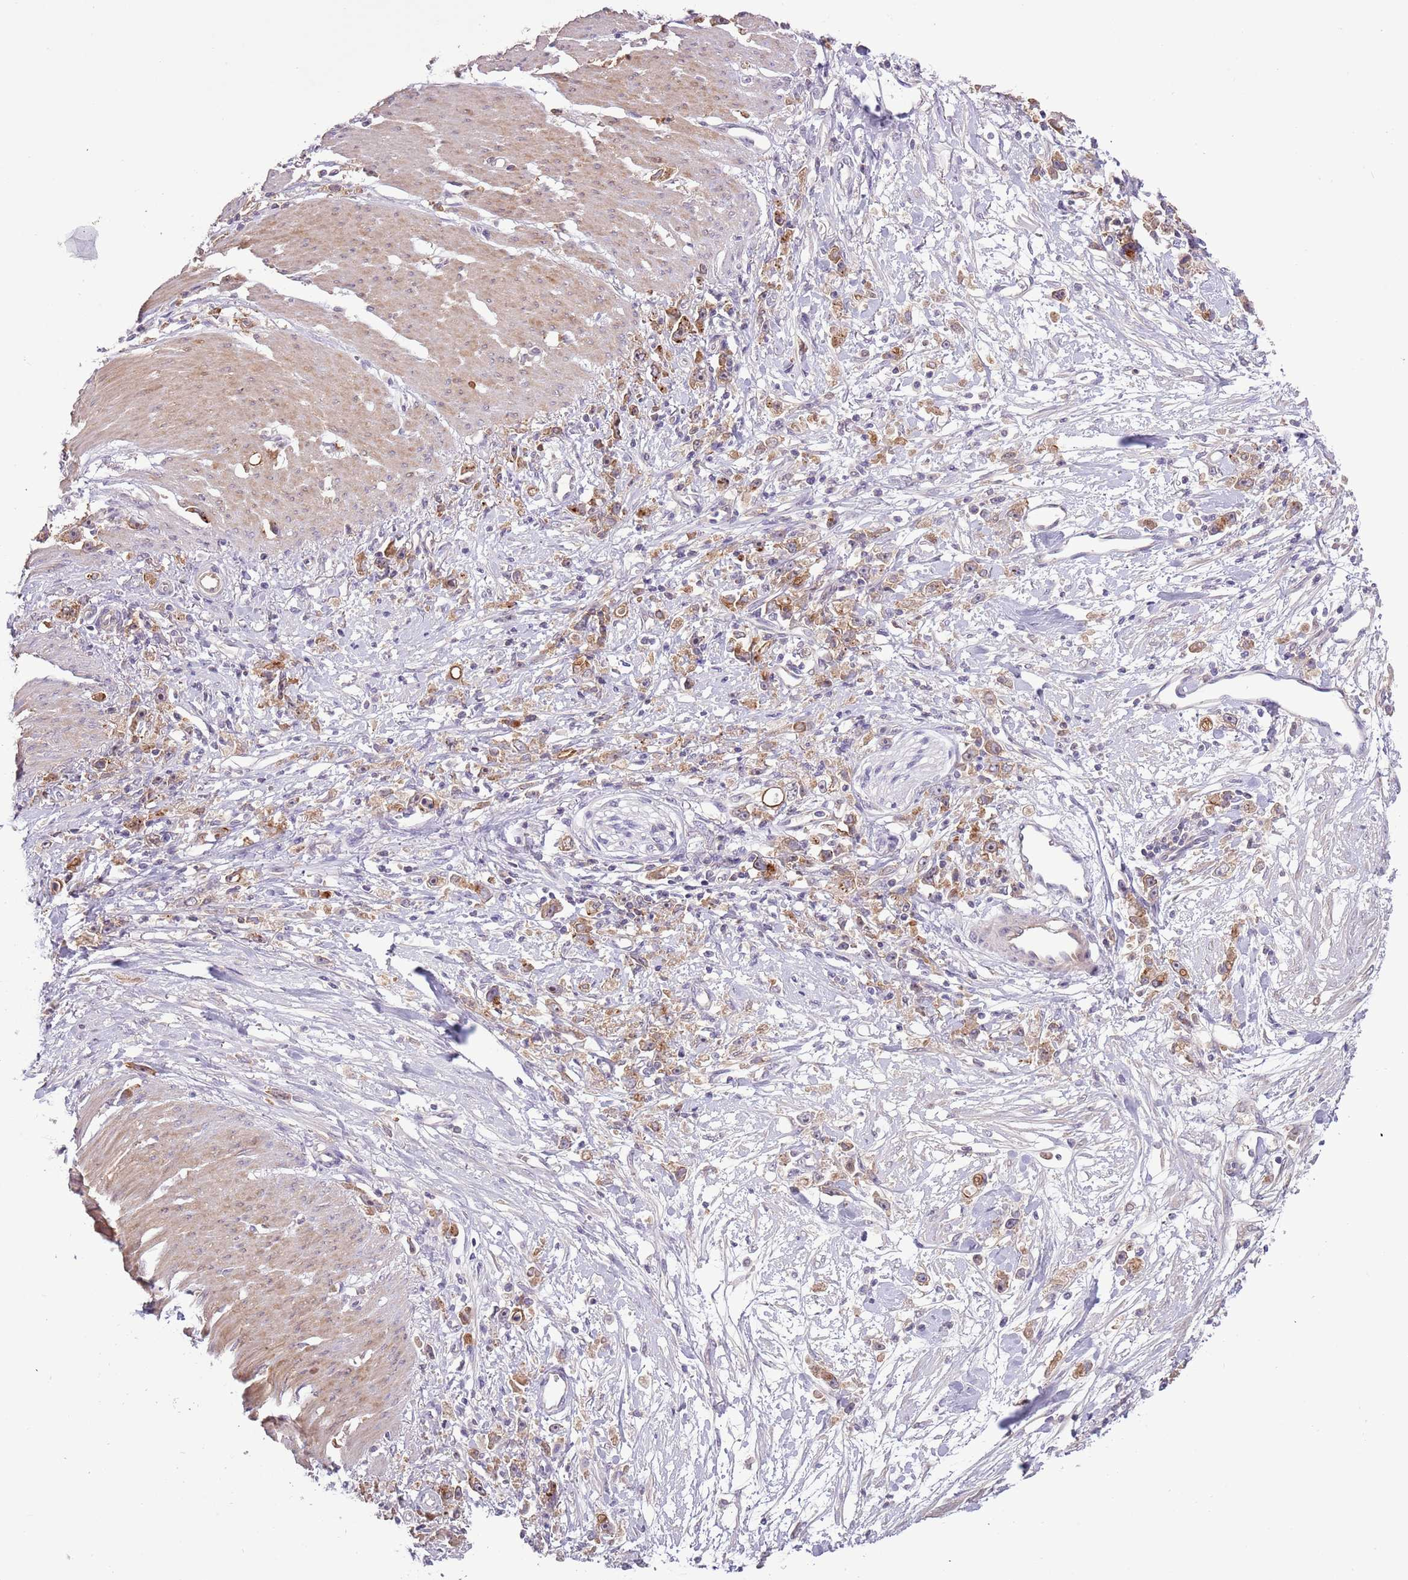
{"staining": {"intensity": "moderate", "quantity": ">75%", "location": "cytoplasmic/membranous"}, "tissue": "stomach cancer", "cell_type": "Tumor cells", "image_type": "cancer", "snomed": [{"axis": "morphology", "description": "Adenocarcinoma, NOS"}, {"axis": "topography", "description": "Stomach"}], "caption": "Adenocarcinoma (stomach) stained for a protein (brown) demonstrates moderate cytoplasmic/membranous positive expression in about >75% of tumor cells.", "gene": "SHROOM3", "patient": {"sex": "female", "age": 59}}